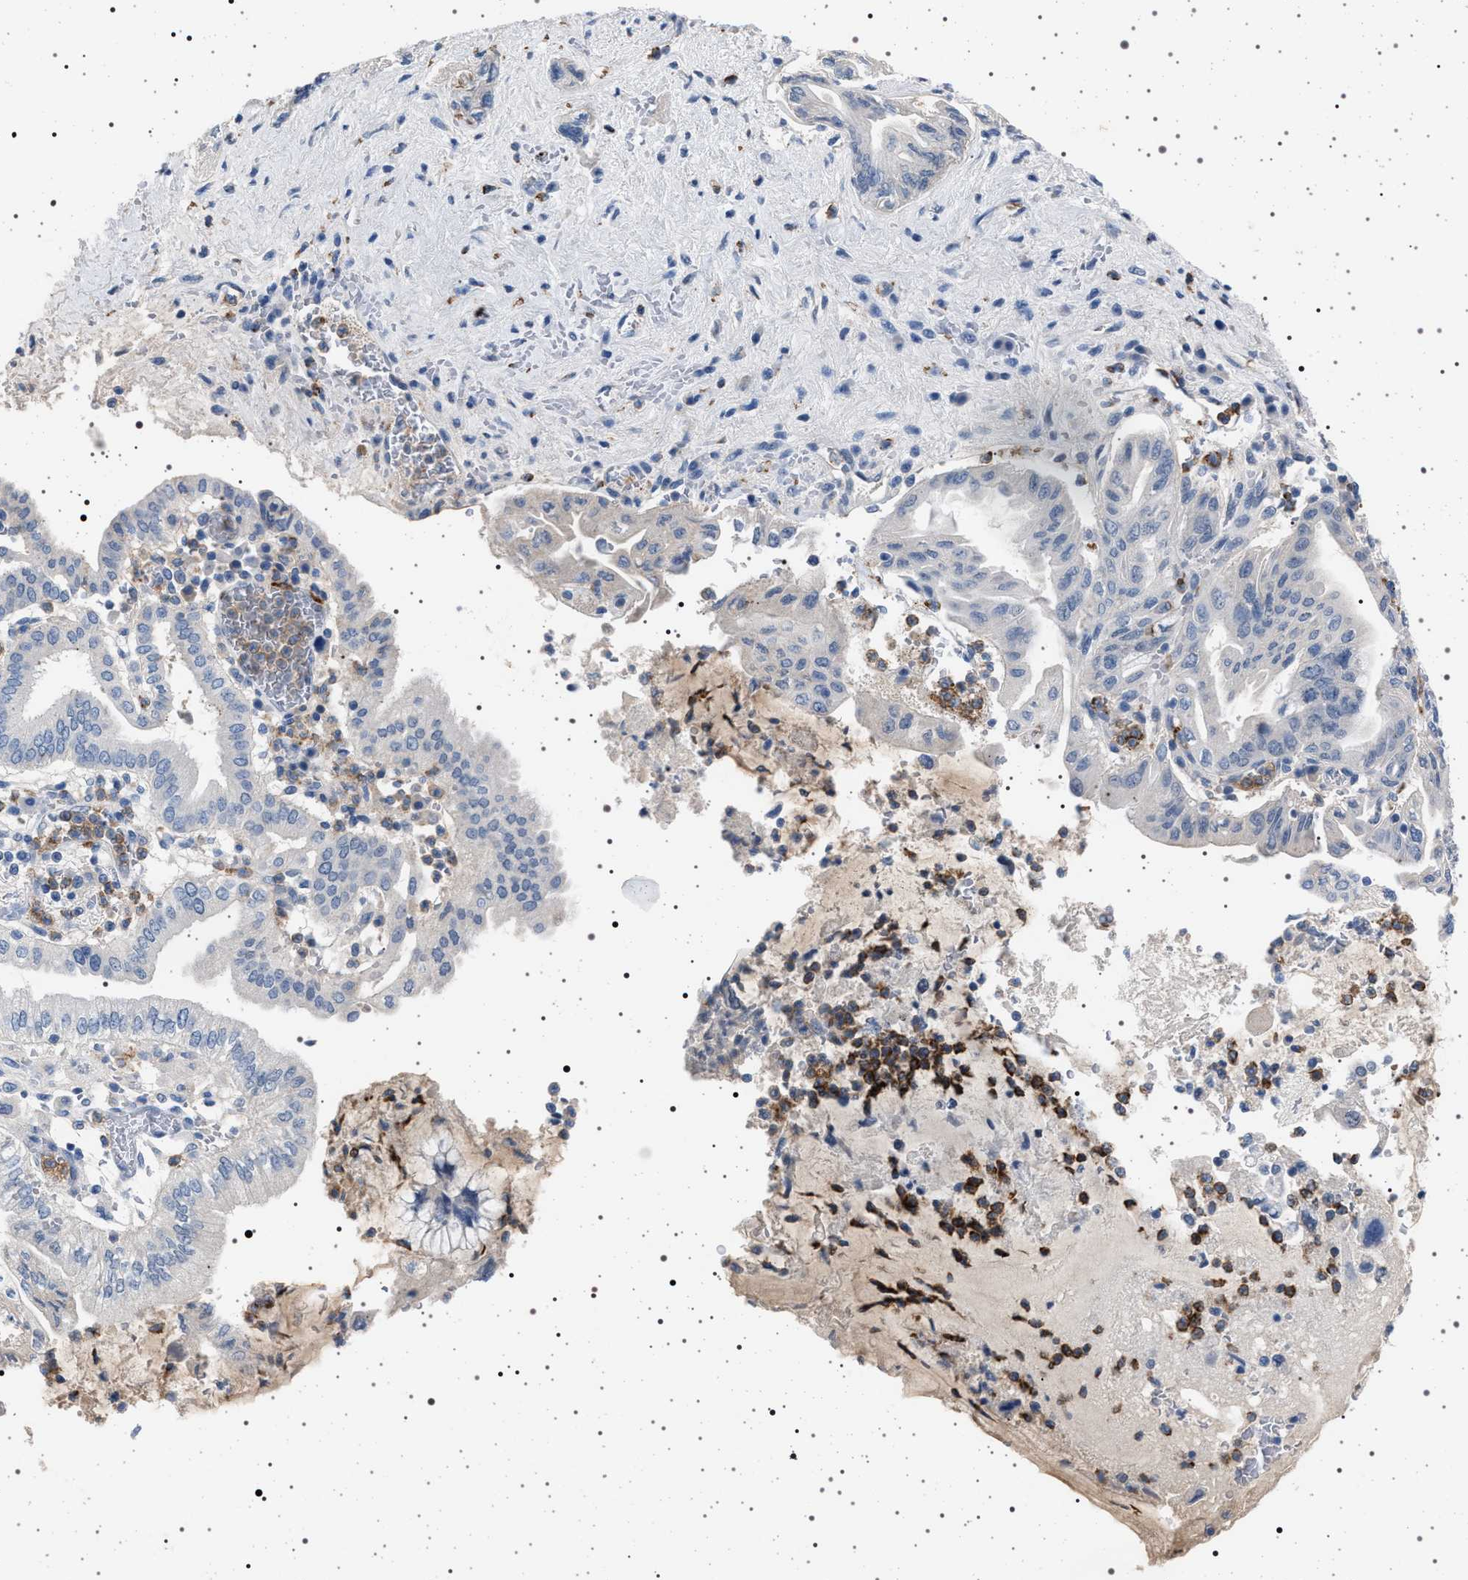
{"staining": {"intensity": "negative", "quantity": "none", "location": "none"}, "tissue": "pancreatic cancer", "cell_type": "Tumor cells", "image_type": "cancer", "snomed": [{"axis": "morphology", "description": "Adenocarcinoma, NOS"}, {"axis": "topography", "description": "Pancreas"}], "caption": "Image shows no protein expression in tumor cells of pancreatic adenocarcinoma tissue. (Brightfield microscopy of DAB (3,3'-diaminobenzidine) IHC at high magnification).", "gene": "NAT9", "patient": {"sex": "female", "age": 73}}